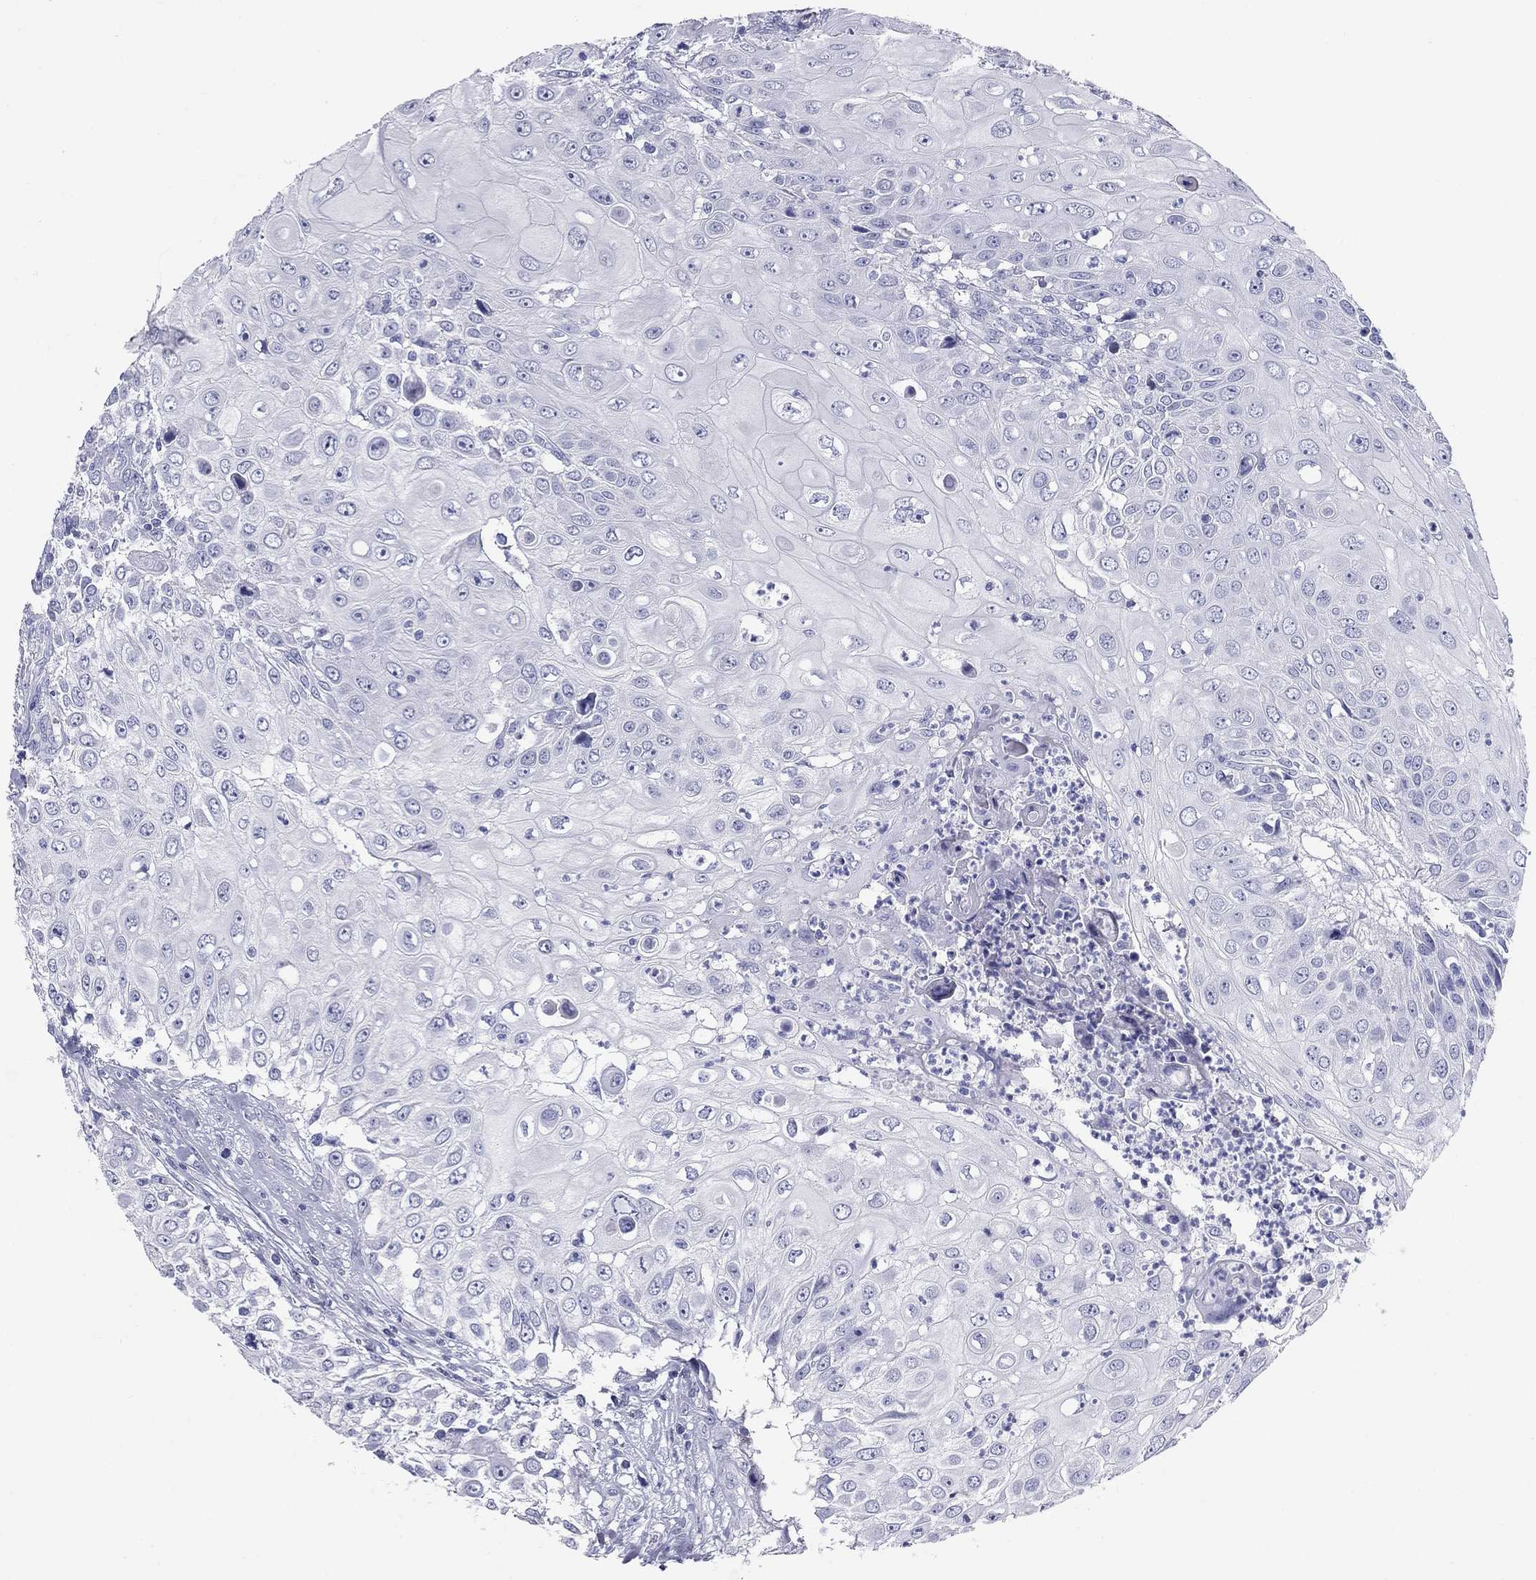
{"staining": {"intensity": "negative", "quantity": "none", "location": "none"}, "tissue": "urothelial cancer", "cell_type": "Tumor cells", "image_type": "cancer", "snomed": [{"axis": "morphology", "description": "Urothelial carcinoma, High grade"}, {"axis": "topography", "description": "Urinary bladder"}], "caption": "DAB (3,3'-diaminobenzidine) immunohistochemical staining of human urothelial cancer shows no significant expression in tumor cells.", "gene": "NPPA", "patient": {"sex": "female", "age": 79}}